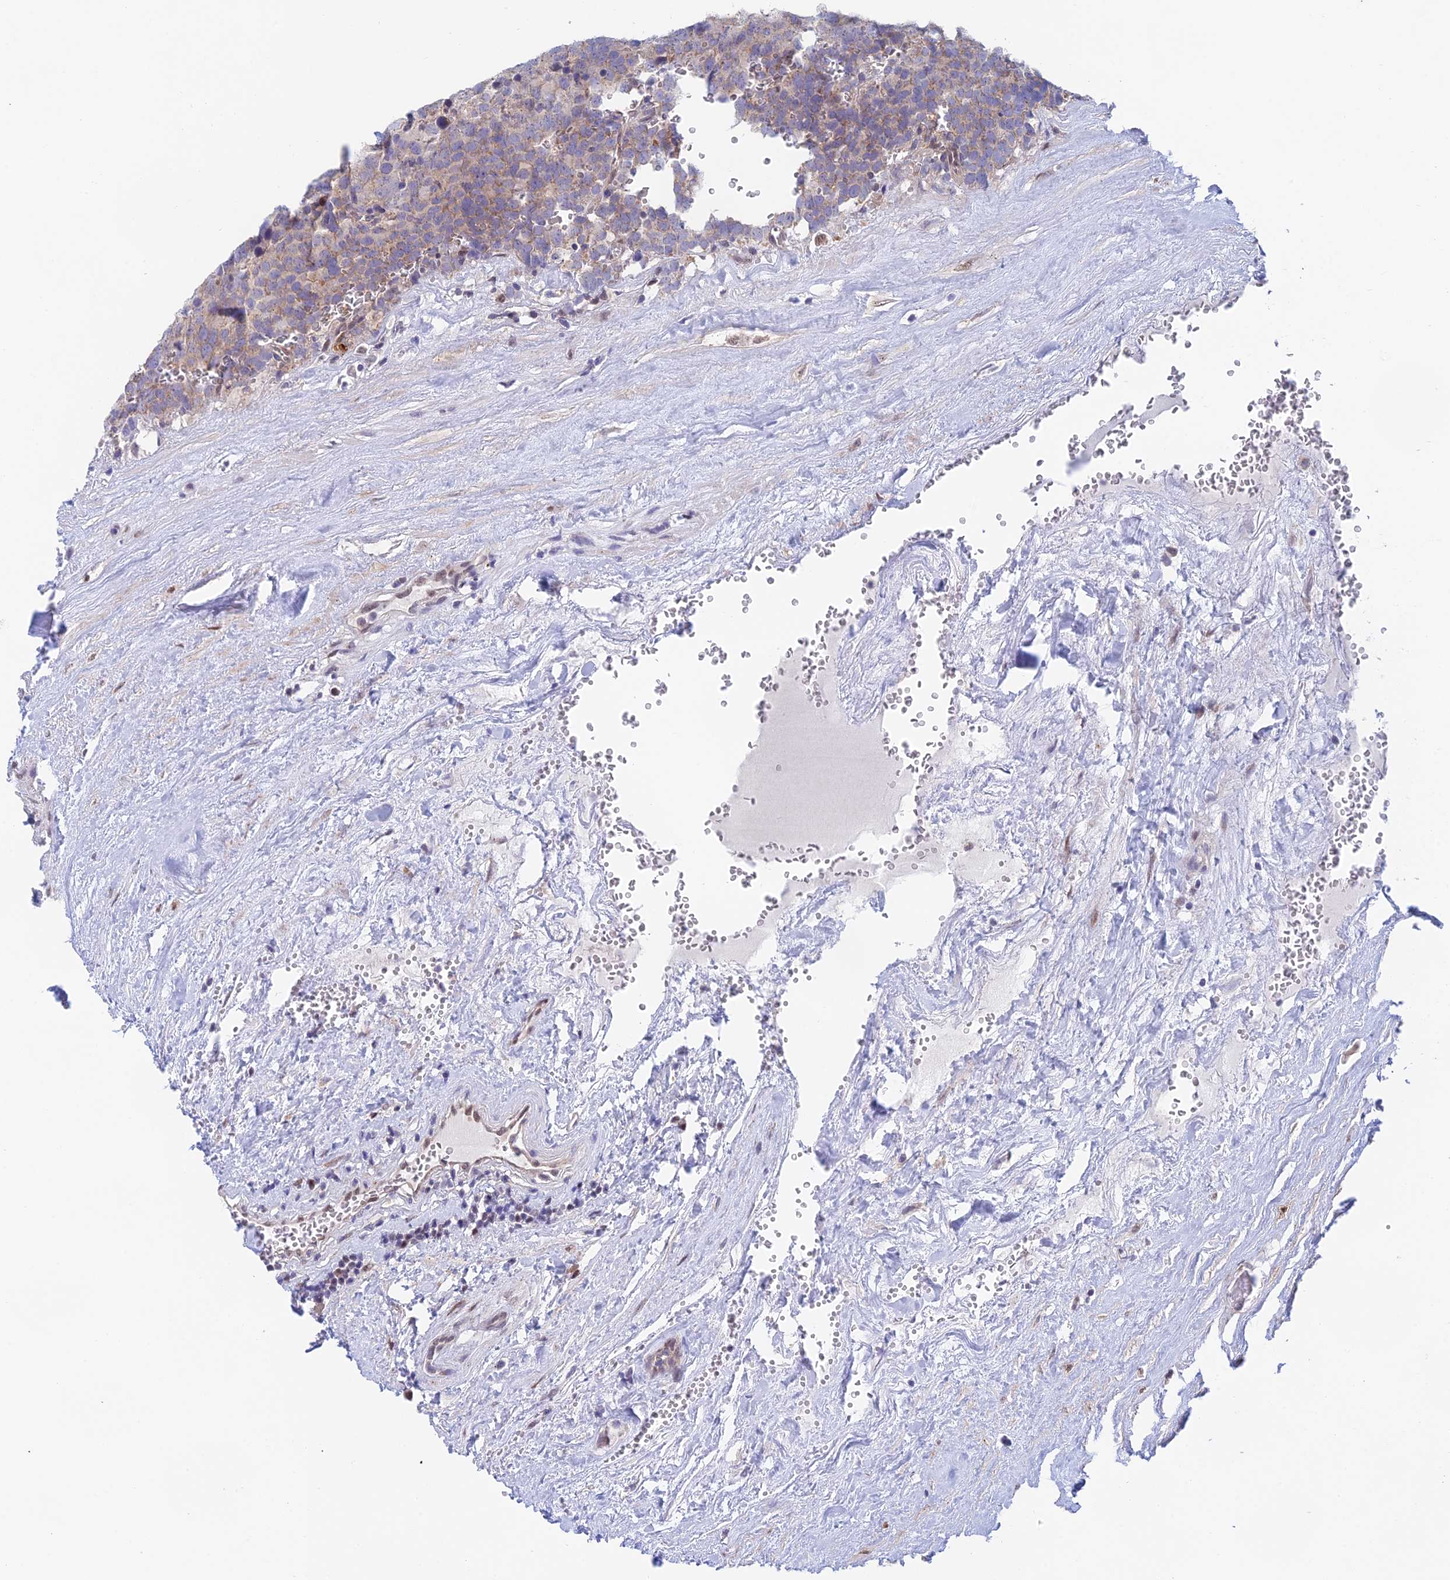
{"staining": {"intensity": "weak", "quantity": "25%-75%", "location": "cytoplasmic/membranous"}, "tissue": "testis cancer", "cell_type": "Tumor cells", "image_type": "cancer", "snomed": [{"axis": "morphology", "description": "Seminoma, NOS"}, {"axis": "topography", "description": "Testis"}], "caption": "This is an image of IHC staining of testis seminoma, which shows weak positivity in the cytoplasmic/membranous of tumor cells.", "gene": "MRPL17", "patient": {"sex": "male", "age": 71}}